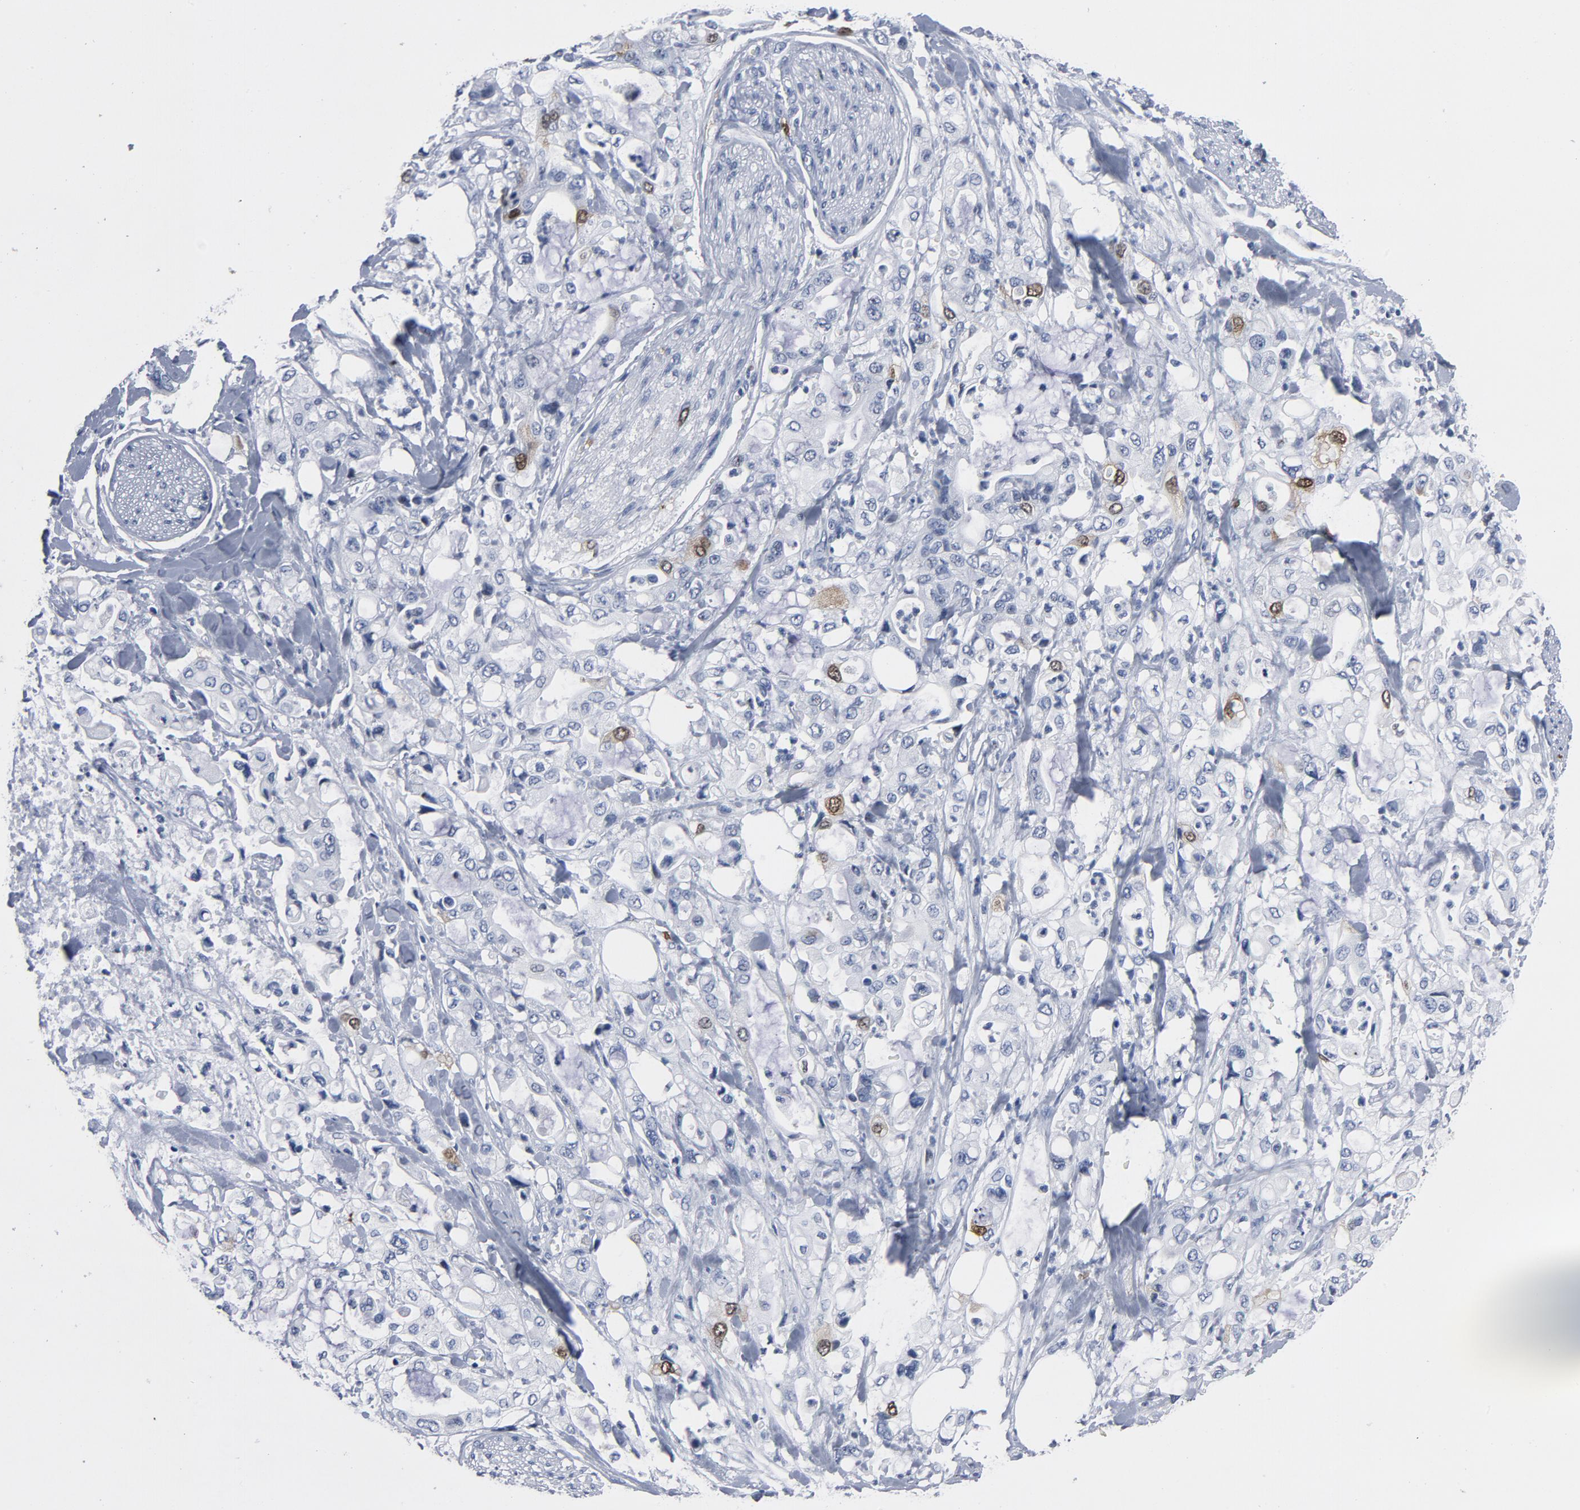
{"staining": {"intensity": "strong", "quantity": "<25%", "location": "cytoplasmic/membranous,nuclear"}, "tissue": "pancreatic cancer", "cell_type": "Tumor cells", "image_type": "cancer", "snomed": [{"axis": "morphology", "description": "Adenocarcinoma, NOS"}, {"axis": "topography", "description": "Pancreas"}], "caption": "An IHC micrograph of tumor tissue is shown. Protein staining in brown labels strong cytoplasmic/membranous and nuclear positivity in pancreatic cancer (adenocarcinoma) within tumor cells.", "gene": "CDC20", "patient": {"sex": "male", "age": 70}}